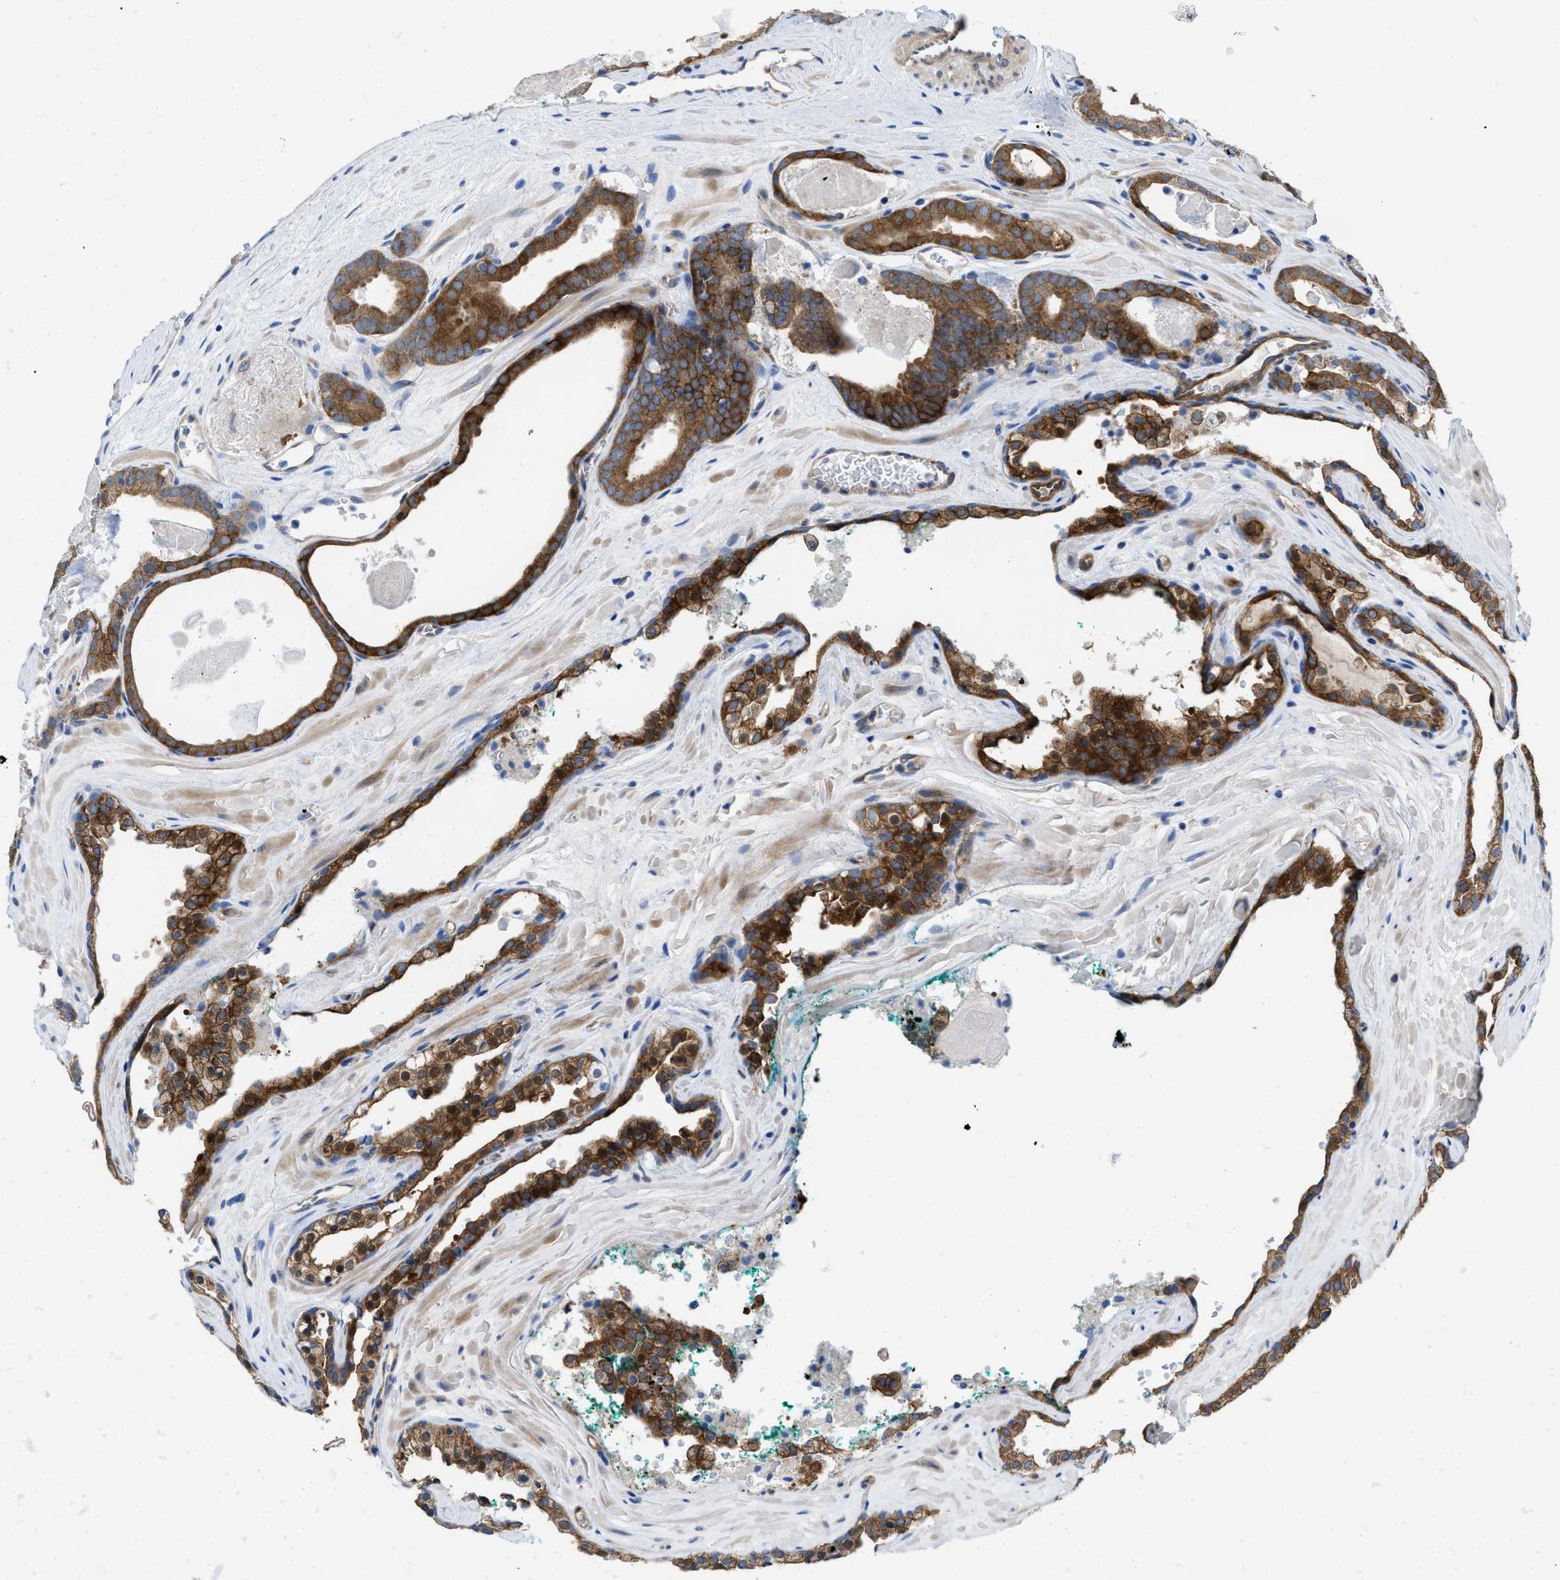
{"staining": {"intensity": "strong", "quantity": ">75%", "location": "cytoplasmic/membranous"}, "tissue": "prostate cancer", "cell_type": "Tumor cells", "image_type": "cancer", "snomed": [{"axis": "morphology", "description": "Adenocarcinoma, High grade"}, {"axis": "topography", "description": "Prostate"}], "caption": "High-power microscopy captured an immunohistochemistry (IHC) image of prostate cancer (high-grade adenocarcinoma), revealing strong cytoplasmic/membranous staining in approximately >75% of tumor cells.", "gene": "PDLIM5", "patient": {"sex": "male", "age": 60}}